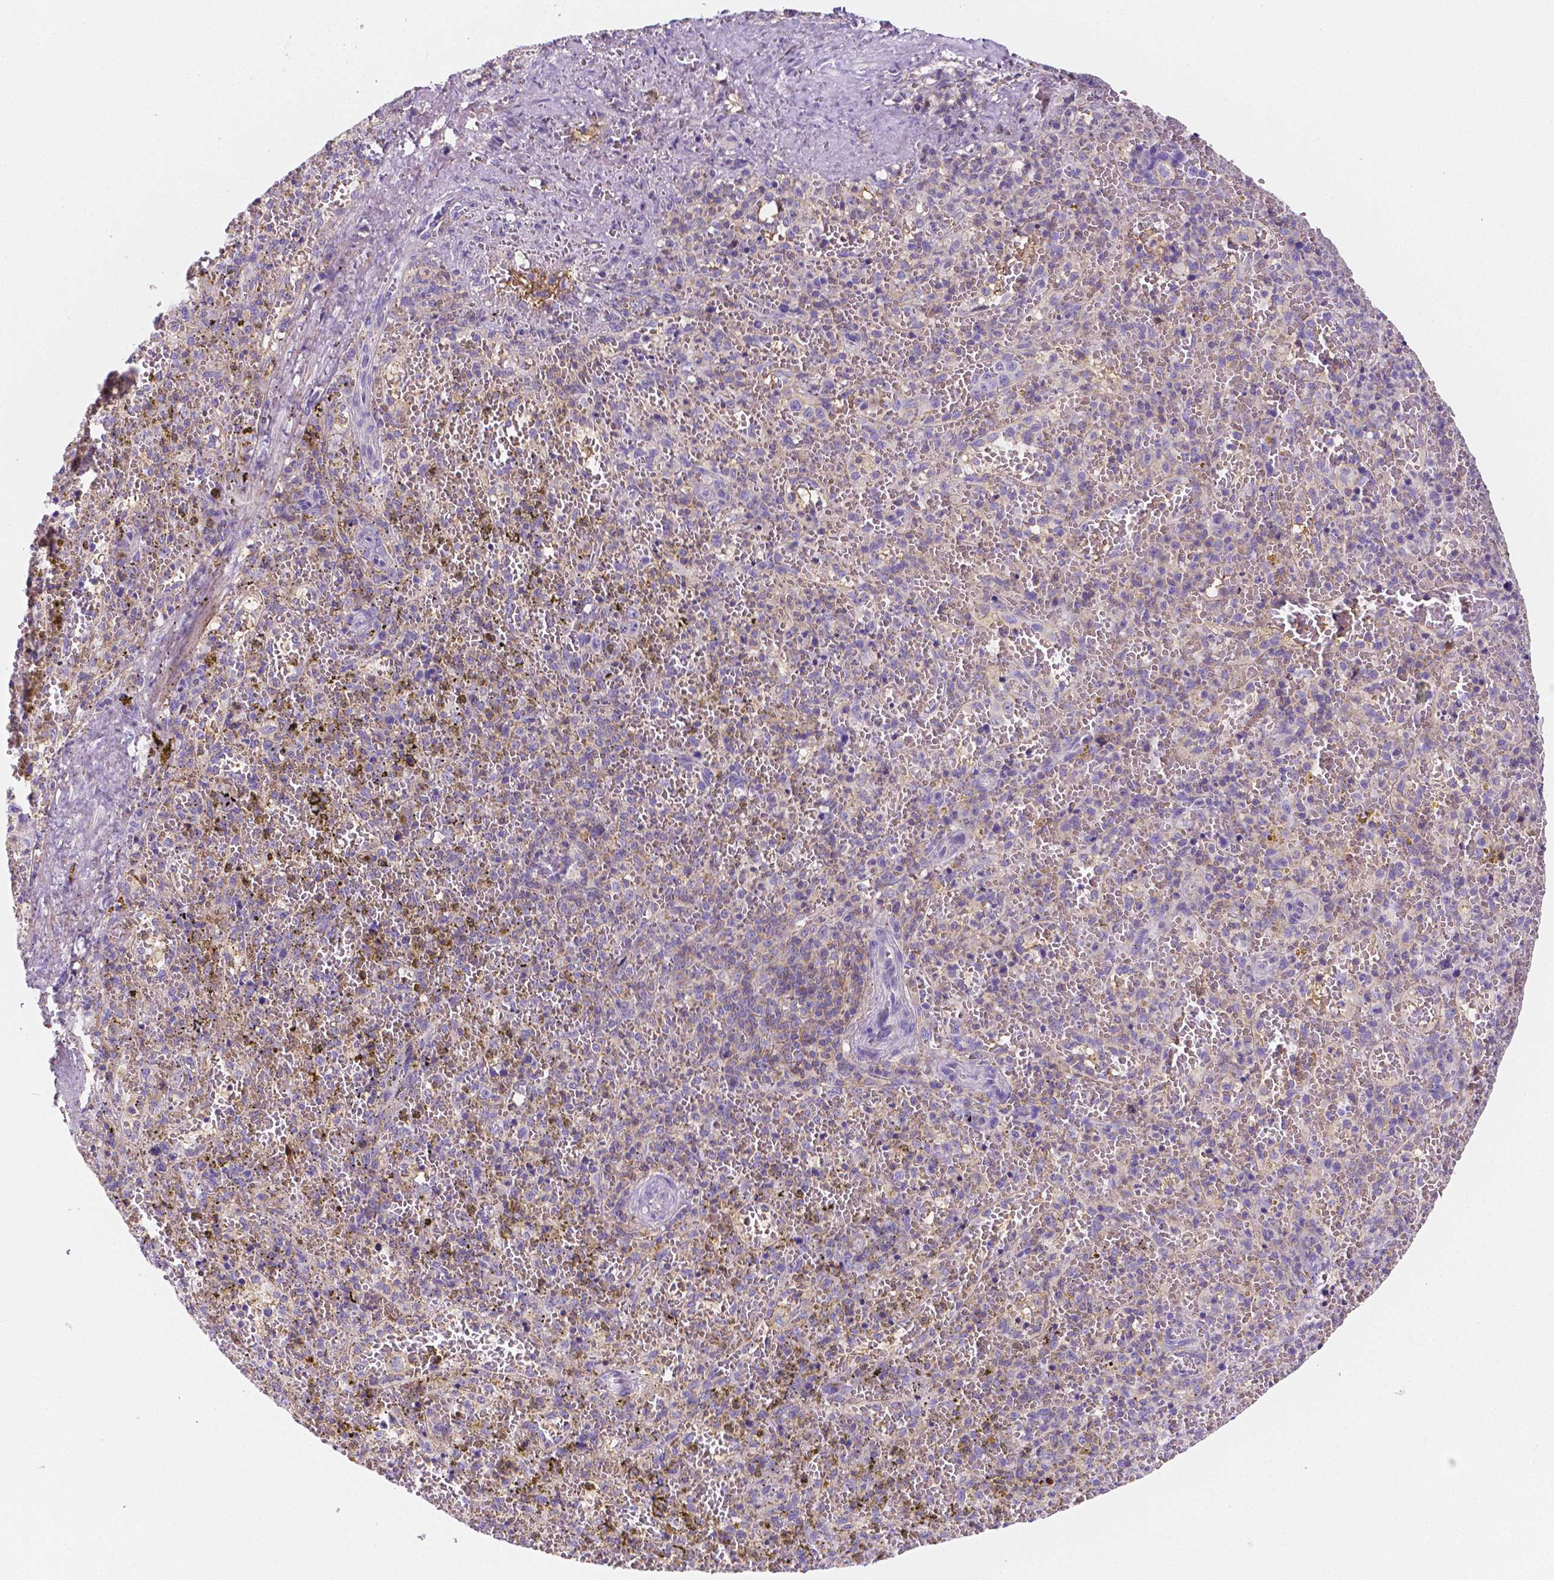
{"staining": {"intensity": "negative", "quantity": "none", "location": "none"}, "tissue": "spleen", "cell_type": "Cells in red pulp", "image_type": "normal", "snomed": [{"axis": "morphology", "description": "Normal tissue, NOS"}, {"axis": "topography", "description": "Spleen"}], "caption": "The IHC photomicrograph has no significant expression in cells in red pulp of spleen. (DAB immunohistochemistry, high magnification).", "gene": "GABRD", "patient": {"sex": "female", "age": 50}}